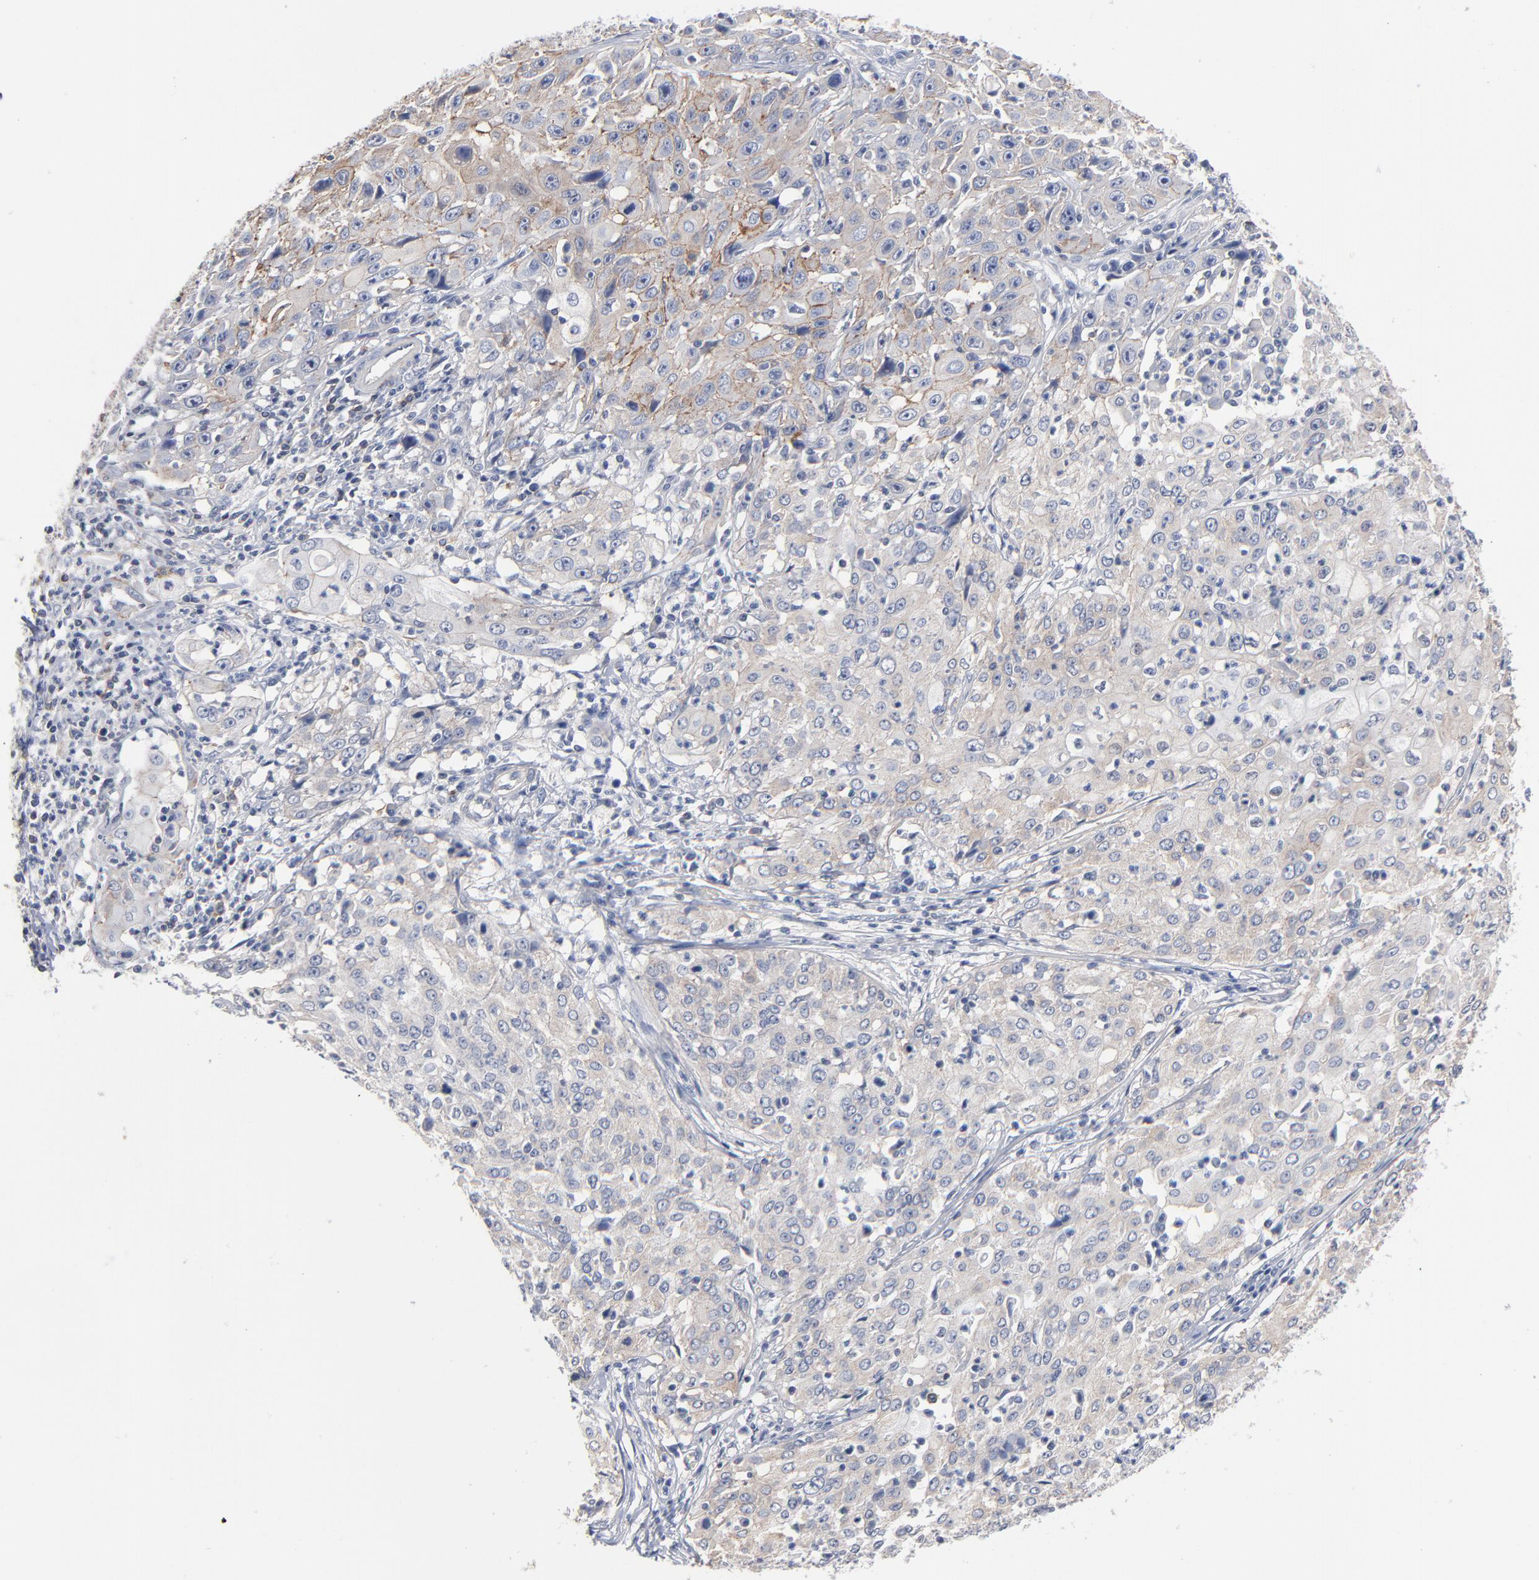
{"staining": {"intensity": "moderate", "quantity": "25%-75%", "location": "cytoplasmic/membranous"}, "tissue": "cervical cancer", "cell_type": "Tumor cells", "image_type": "cancer", "snomed": [{"axis": "morphology", "description": "Squamous cell carcinoma, NOS"}, {"axis": "topography", "description": "Cervix"}], "caption": "About 25%-75% of tumor cells in human cervical cancer (squamous cell carcinoma) show moderate cytoplasmic/membranous protein positivity as visualized by brown immunohistochemical staining.", "gene": "PDLIM2", "patient": {"sex": "female", "age": 39}}